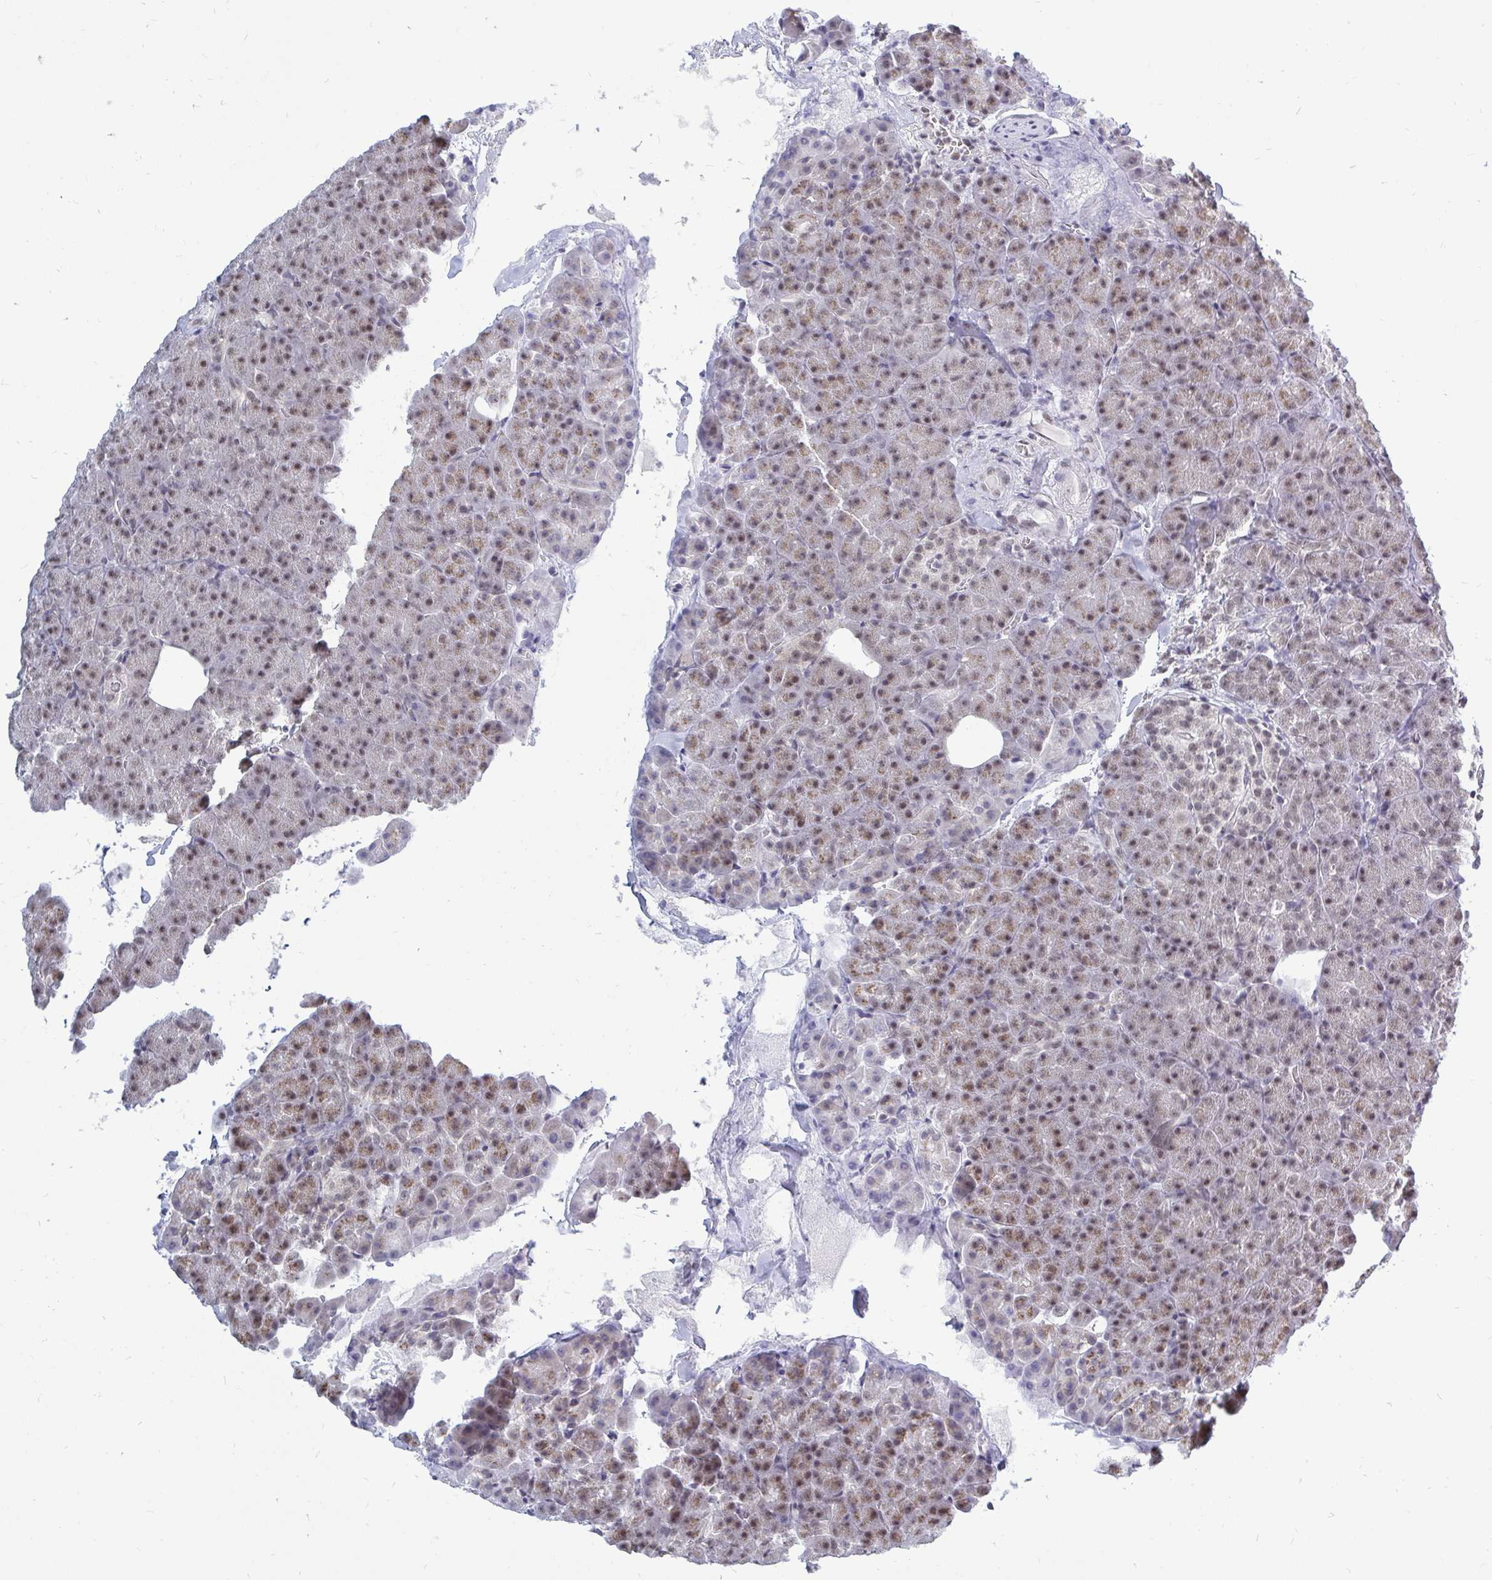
{"staining": {"intensity": "weak", "quantity": ">75%", "location": "cytoplasmic/membranous,nuclear"}, "tissue": "pancreas", "cell_type": "Exocrine glandular cells", "image_type": "normal", "snomed": [{"axis": "morphology", "description": "Normal tissue, NOS"}, {"axis": "topography", "description": "Pancreas"}], "caption": "Protein staining of normal pancreas exhibits weak cytoplasmic/membranous,nuclear staining in about >75% of exocrine glandular cells. The staining was performed using DAB to visualize the protein expression in brown, while the nuclei were stained in blue with hematoxylin (Magnification: 20x).", "gene": "TRIP12", "patient": {"sex": "female", "age": 74}}